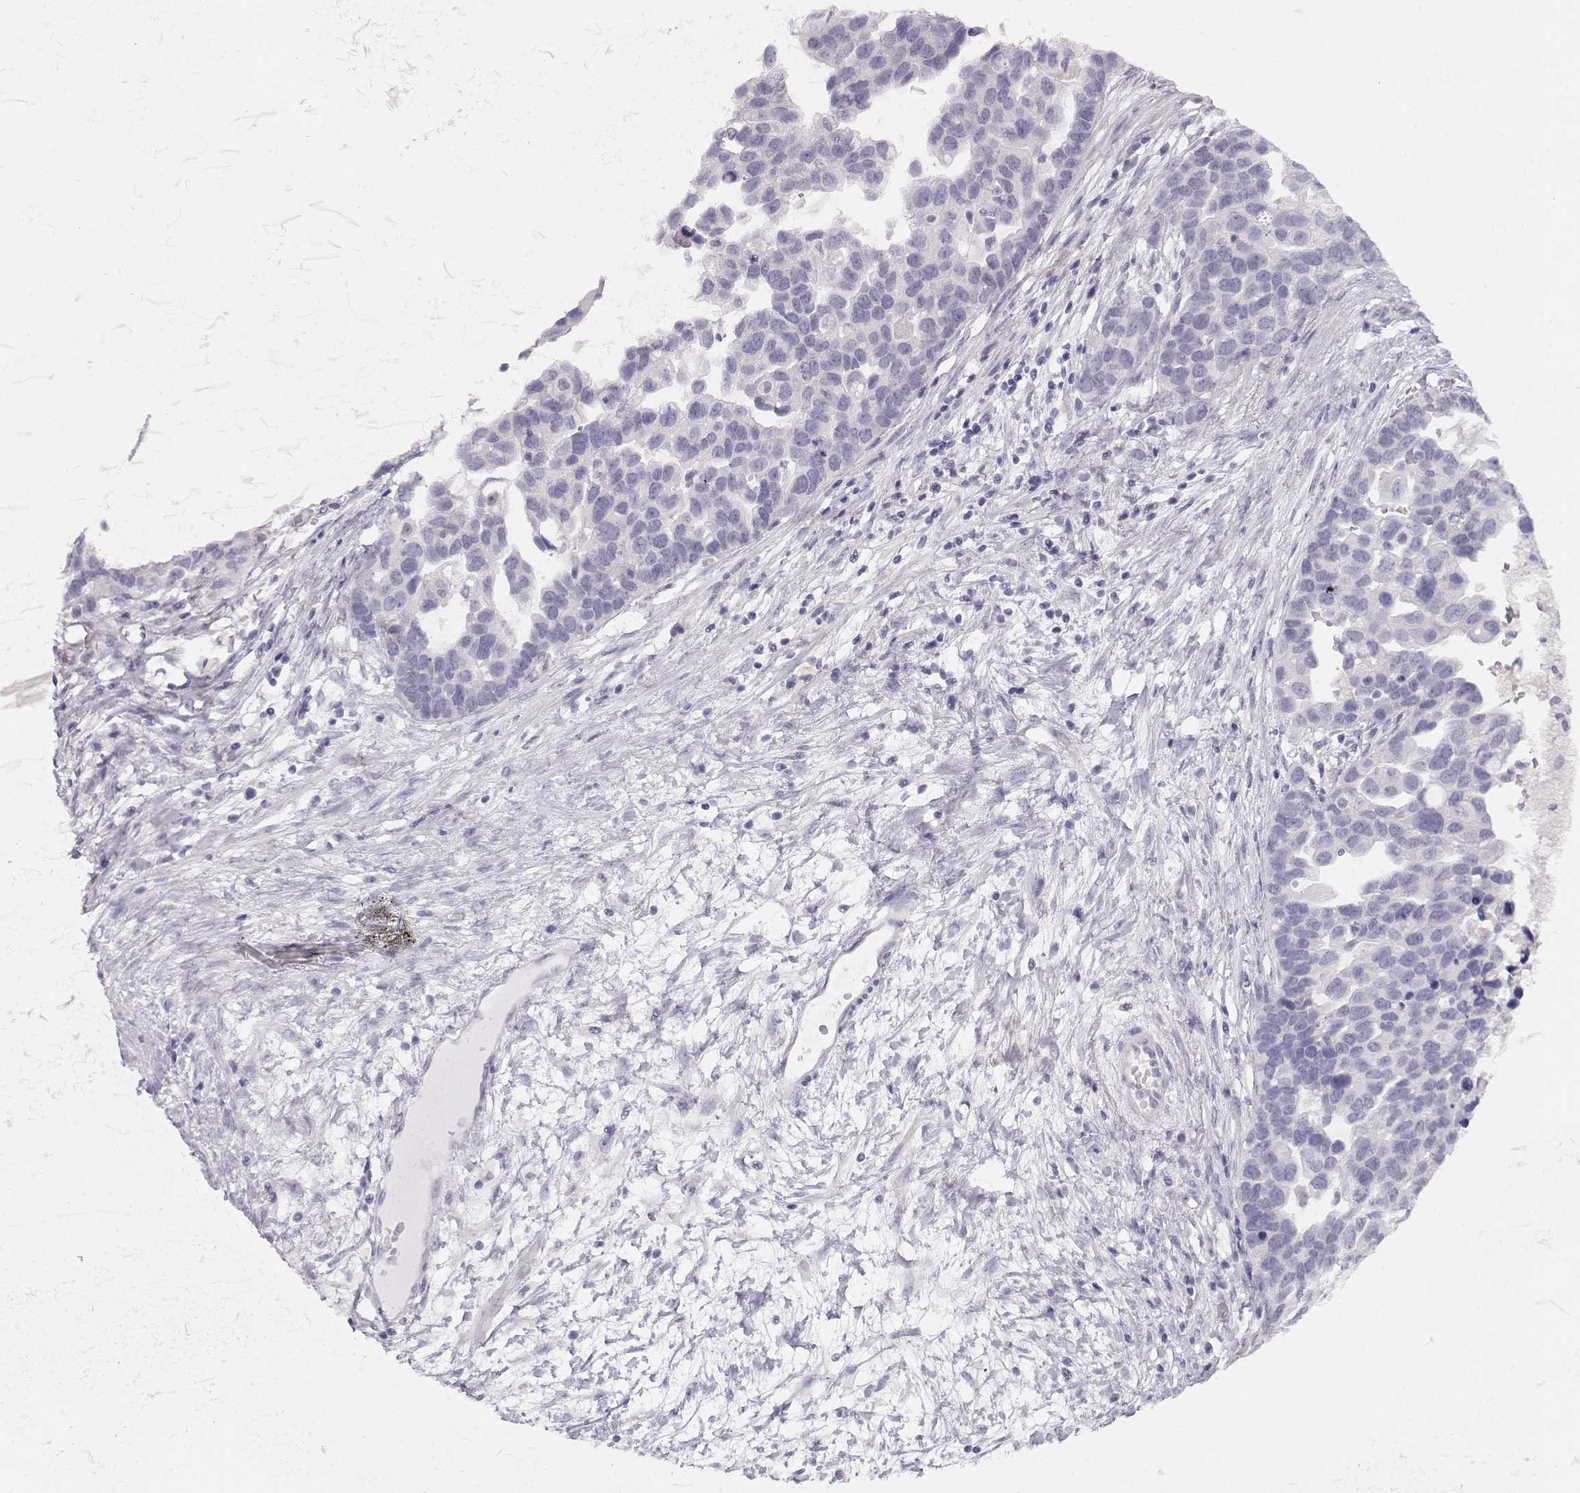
{"staining": {"intensity": "negative", "quantity": "none", "location": "none"}, "tissue": "ovarian cancer", "cell_type": "Tumor cells", "image_type": "cancer", "snomed": [{"axis": "morphology", "description": "Cystadenocarcinoma, serous, NOS"}, {"axis": "topography", "description": "Ovary"}], "caption": "Ovarian cancer (serous cystadenocarcinoma) was stained to show a protein in brown. There is no significant staining in tumor cells.", "gene": "IMPG1", "patient": {"sex": "female", "age": 54}}